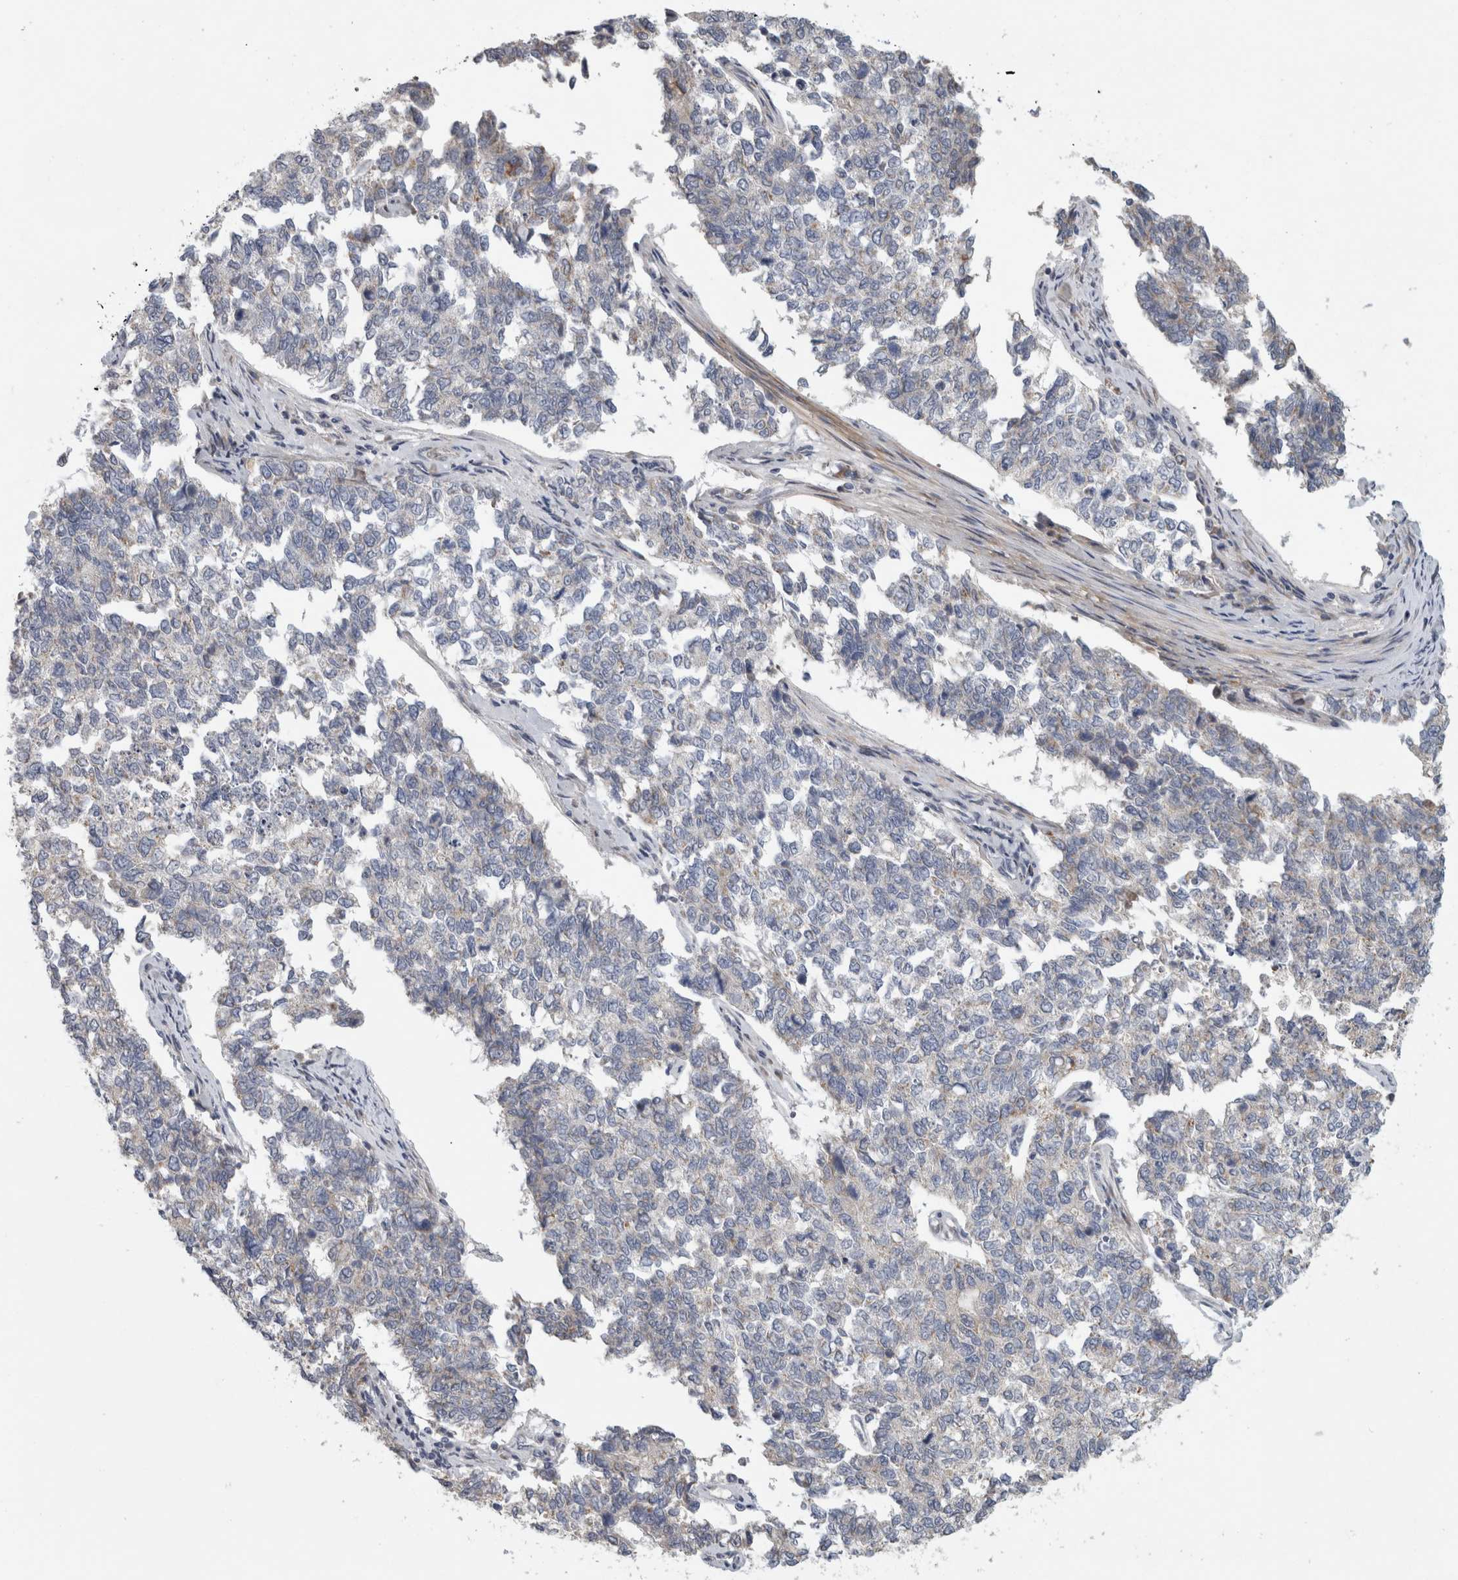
{"staining": {"intensity": "negative", "quantity": "none", "location": "none"}, "tissue": "cervical cancer", "cell_type": "Tumor cells", "image_type": "cancer", "snomed": [{"axis": "morphology", "description": "Squamous cell carcinoma, NOS"}, {"axis": "topography", "description": "Cervix"}], "caption": "Cervical squamous cell carcinoma was stained to show a protein in brown. There is no significant expression in tumor cells.", "gene": "RBM48", "patient": {"sex": "female", "age": 63}}